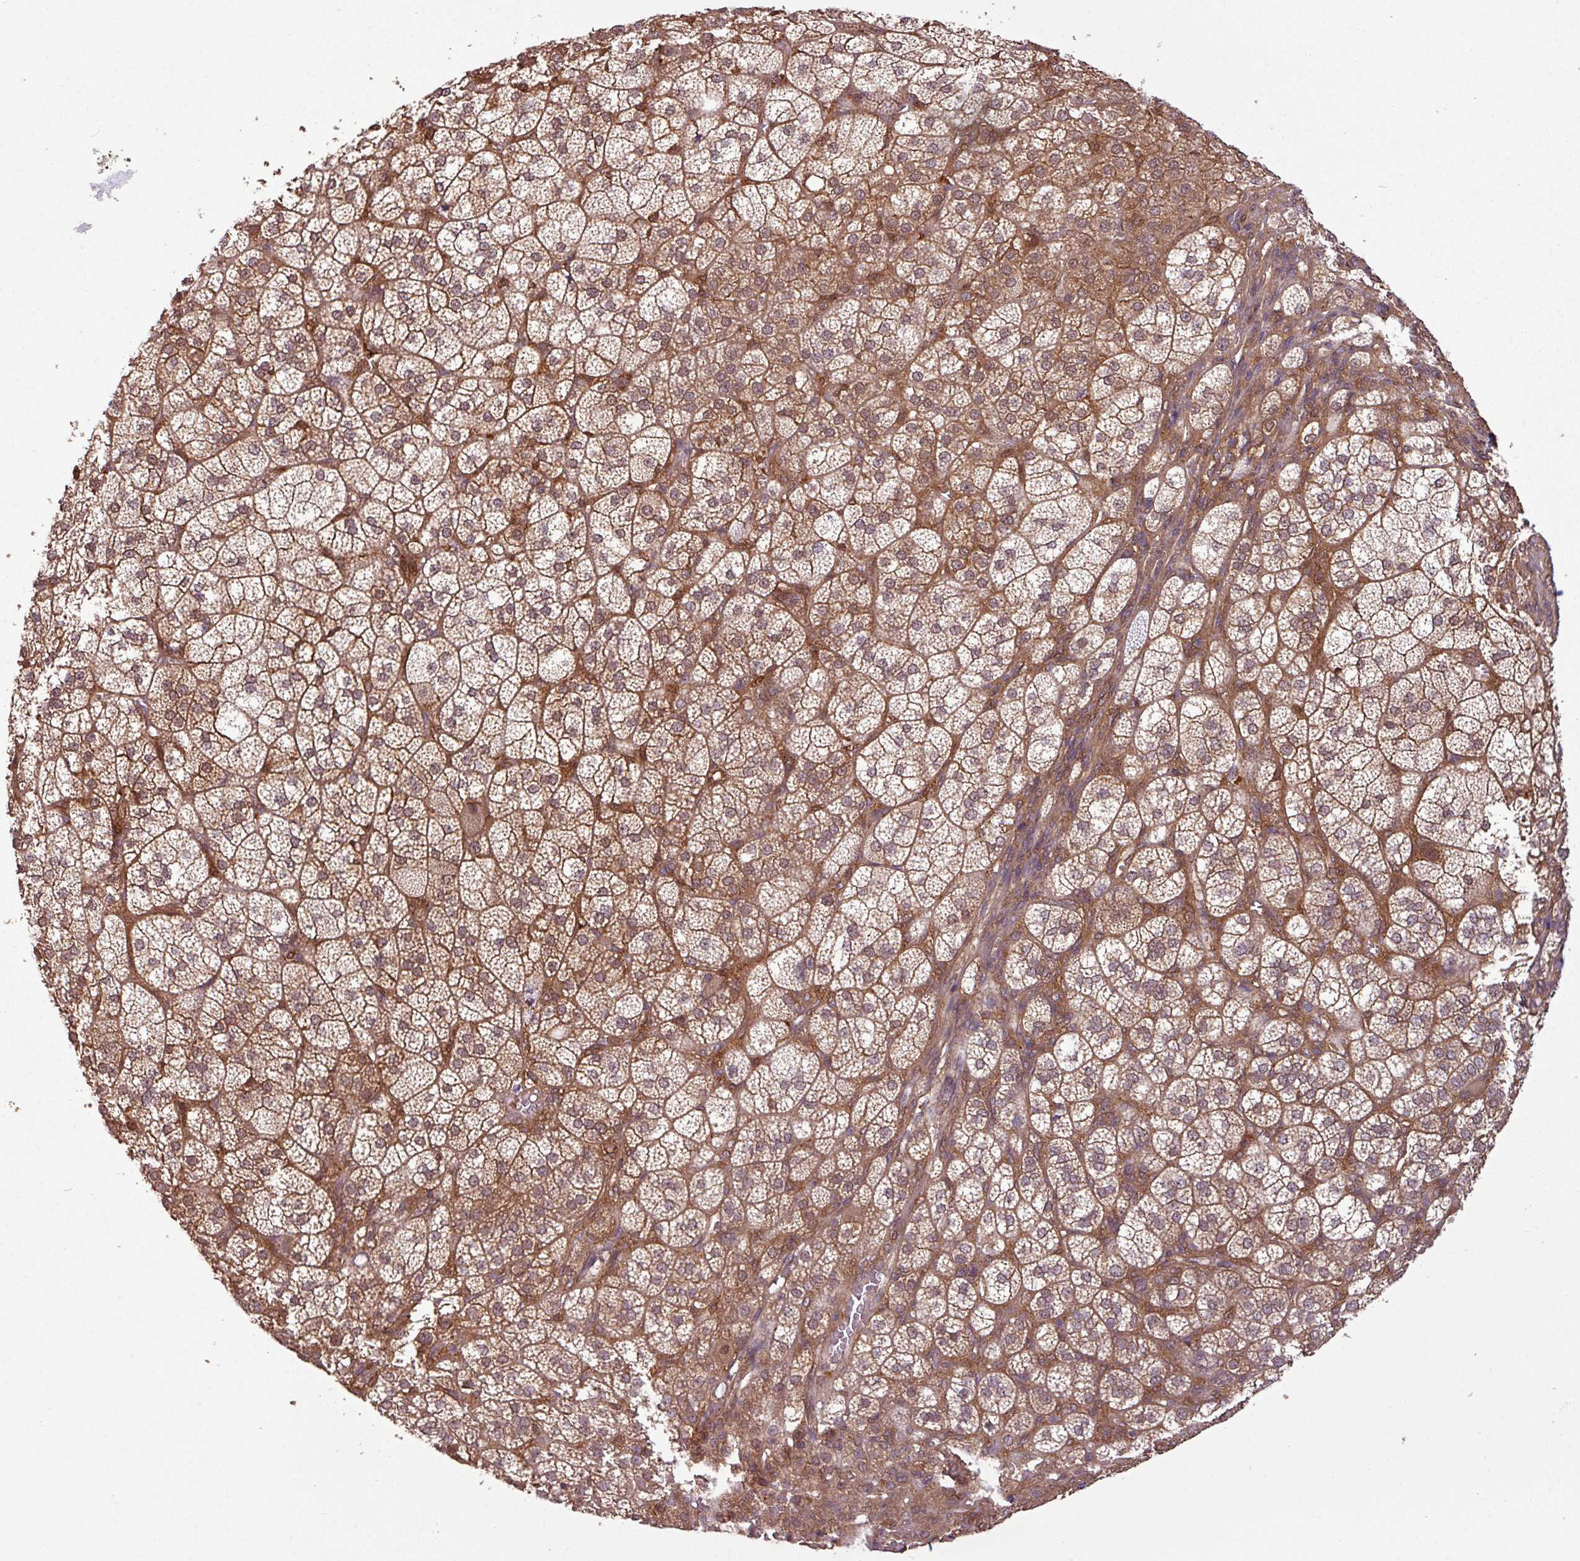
{"staining": {"intensity": "moderate", "quantity": ">75%", "location": "cytoplasmic/membranous"}, "tissue": "adrenal gland", "cell_type": "Glandular cells", "image_type": "normal", "snomed": [{"axis": "morphology", "description": "Normal tissue, NOS"}, {"axis": "topography", "description": "Adrenal gland"}], "caption": "Immunohistochemical staining of unremarkable adrenal gland demonstrates >75% levels of moderate cytoplasmic/membranous protein positivity in approximately >75% of glandular cells.", "gene": "SH3BGRL", "patient": {"sex": "female", "age": 60}}